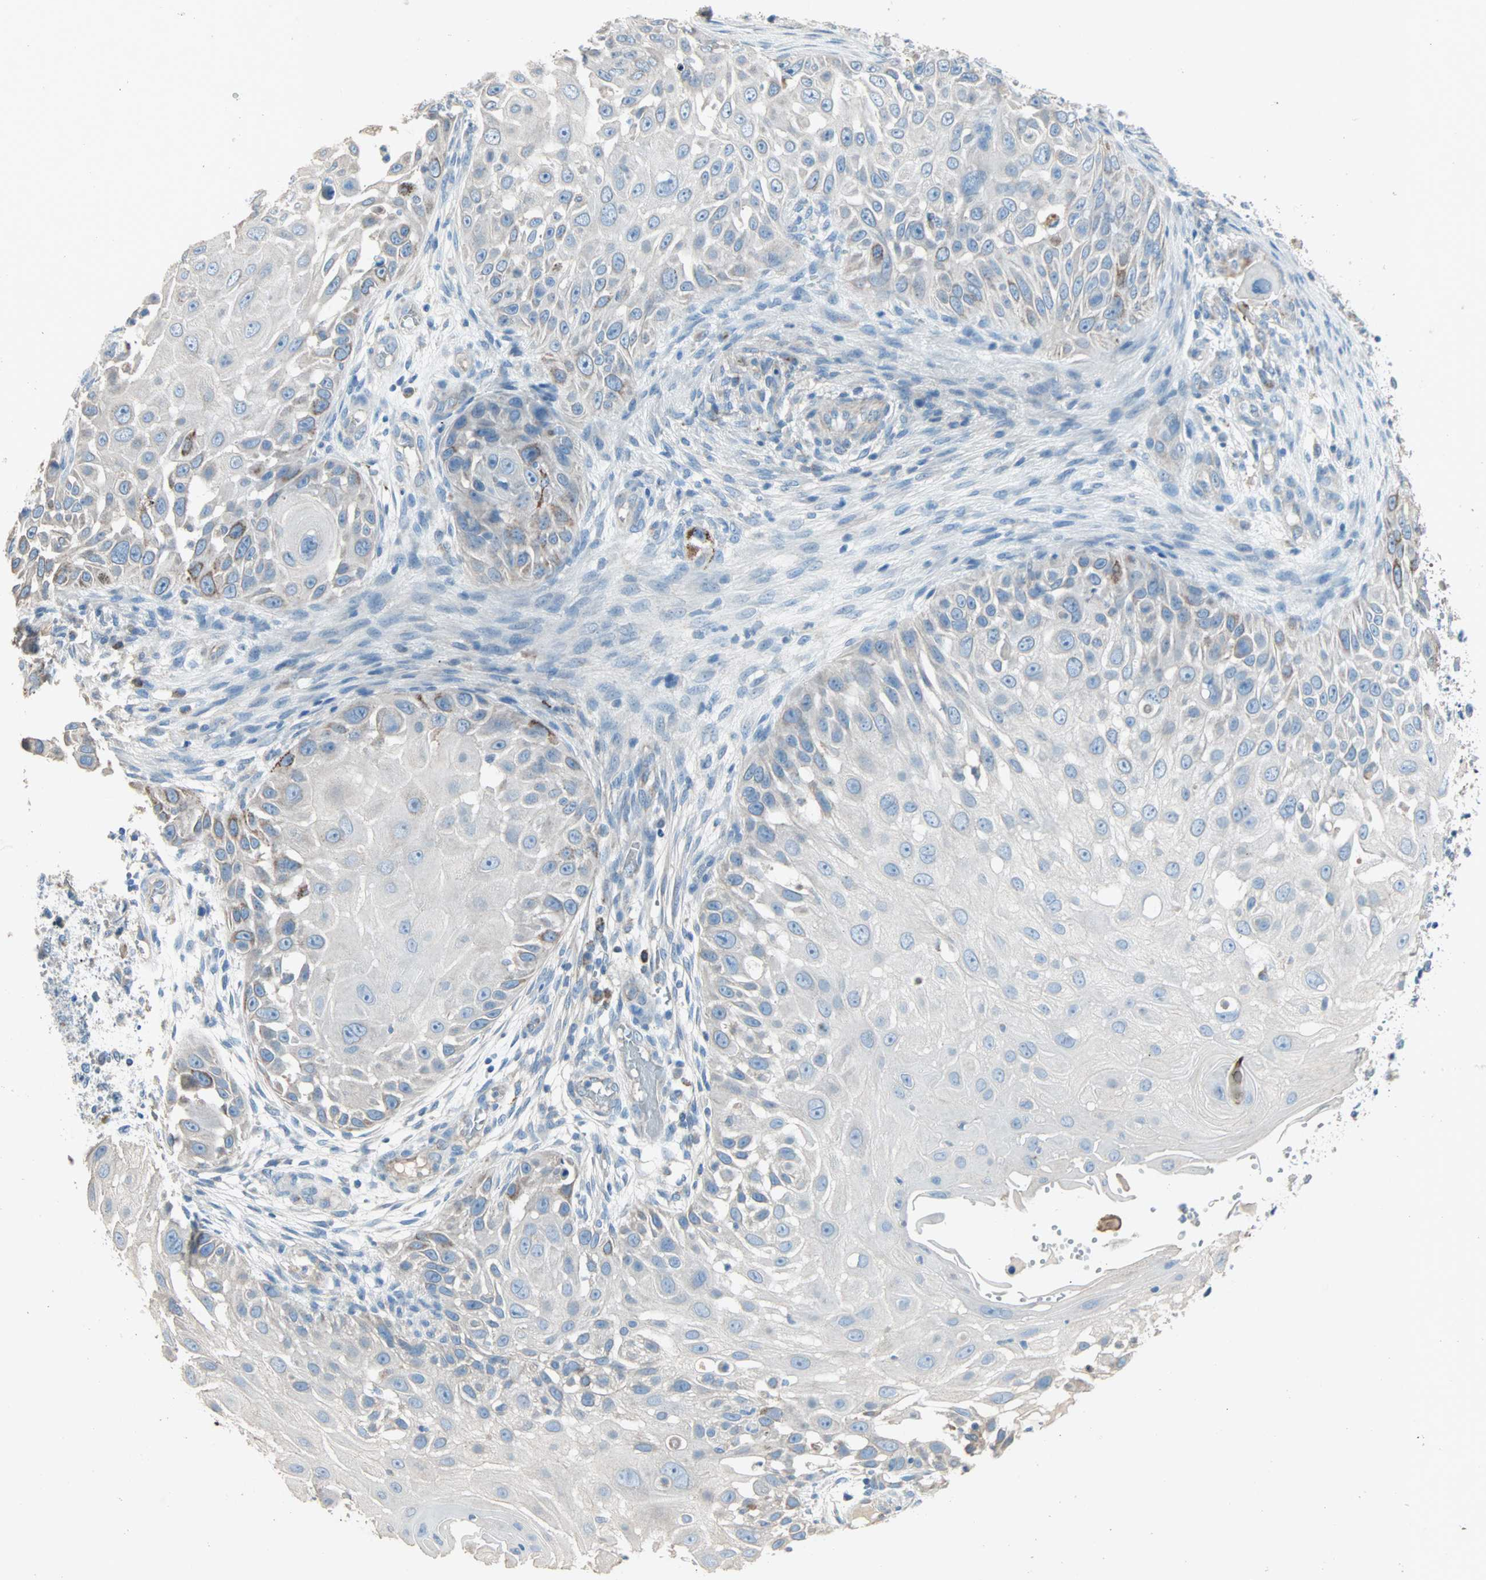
{"staining": {"intensity": "negative", "quantity": "none", "location": "none"}, "tissue": "skin cancer", "cell_type": "Tumor cells", "image_type": "cancer", "snomed": [{"axis": "morphology", "description": "Squamous cell carcinoma, NOS"}, {"axis": "topography", "description": "Skin"}], "caption": "This is an immunohistochemistry (IHC) histopathology image of skin cancer (squamous cell carcinoma). There is no staining in tumor cells.", "gene": "ACVRL1", "patient": {"sex": "female", "age": 44}}